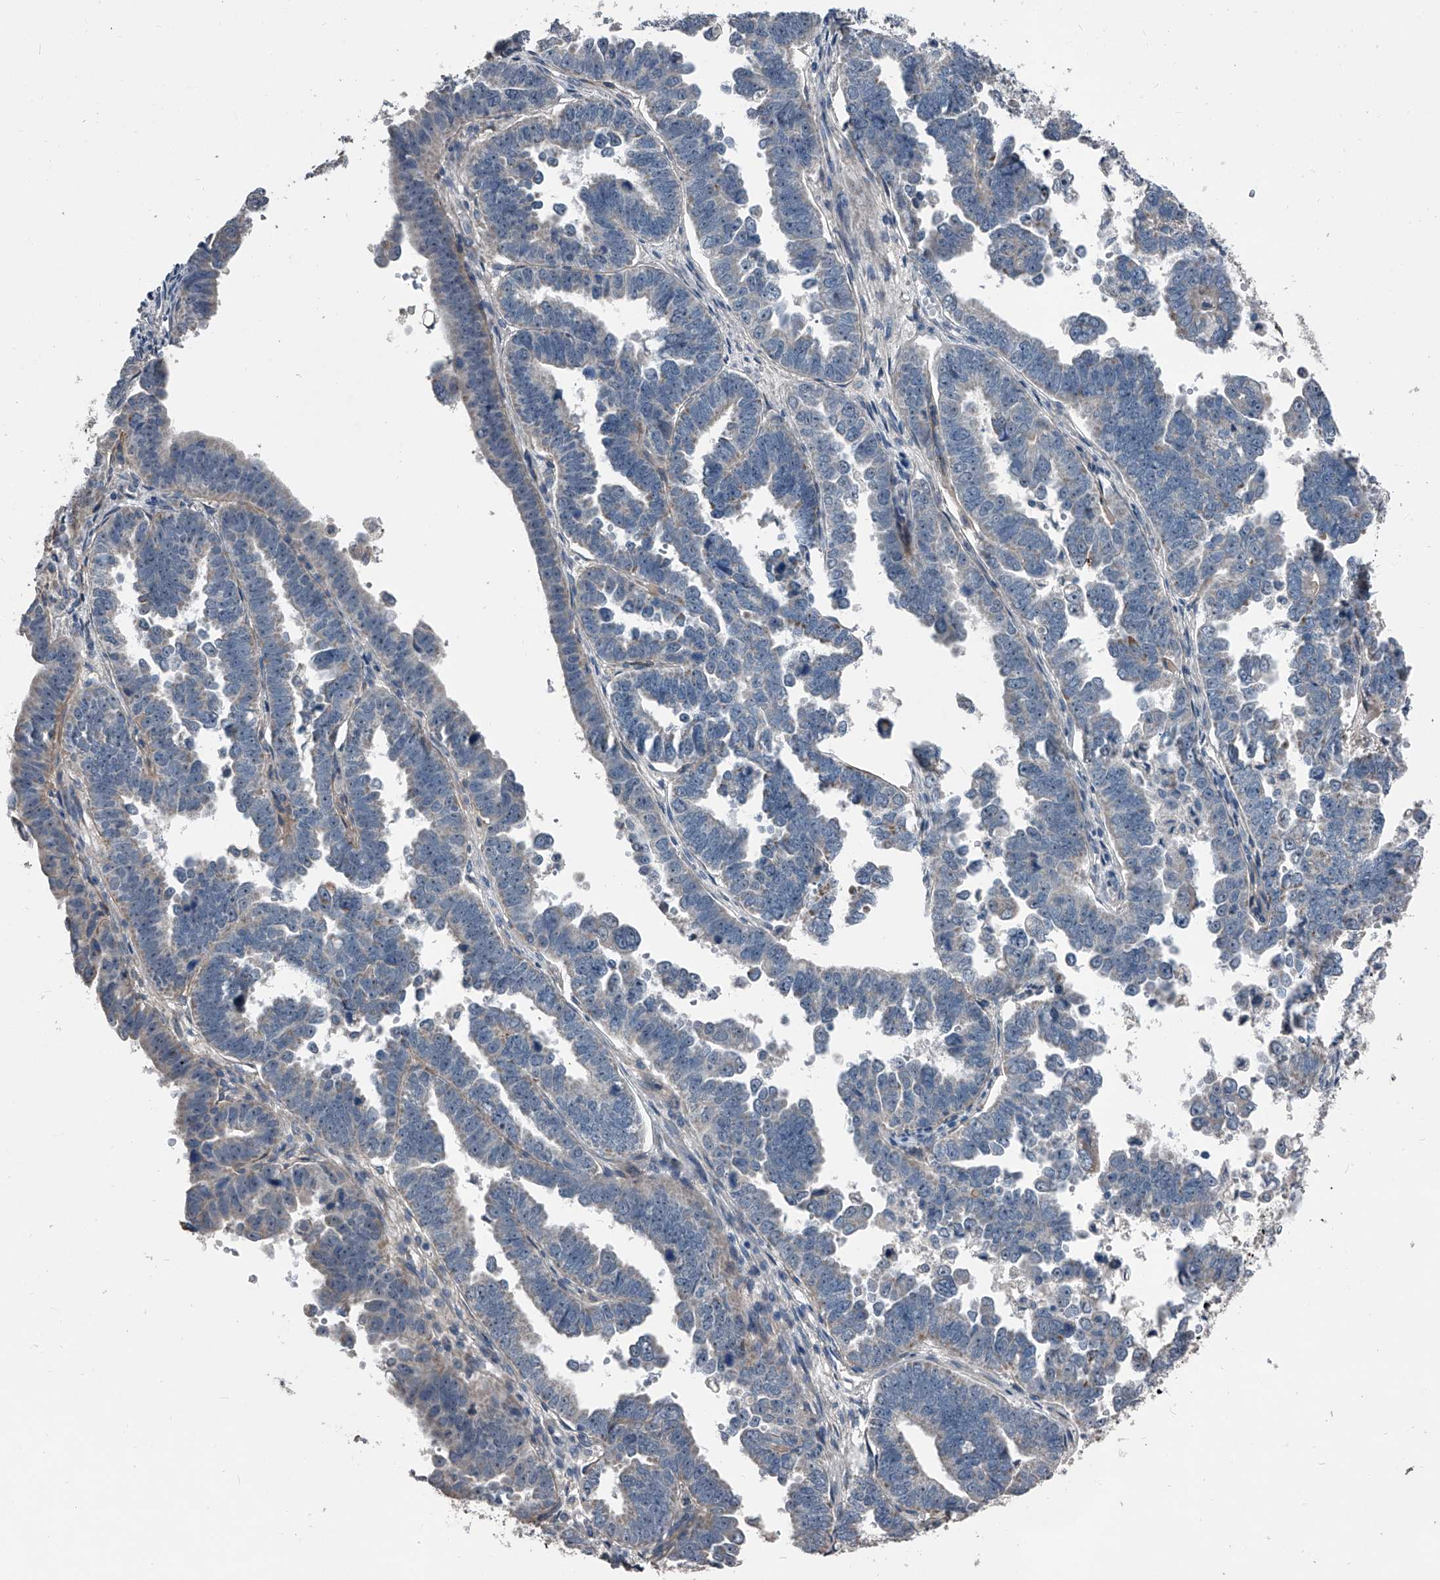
{"staining": {"intensity": "negative", "quantity": "none", "location": "none"}, "tissue": "endometrial cancer", "cell_type": "Tumor cells", "image_type": "cancer", "snomed": [{"axis": "morphology", "description": "Adenocarcinoma, NOS"}, {"axis": "topography", "description": "Endometrium"}], "caption": "Photomicrograph shows no significant protein expression in tumor cells of endometrial adenocarcinoma.", "gene": "PHACTR1", "patient": {"sex": "female", "age": 75}}